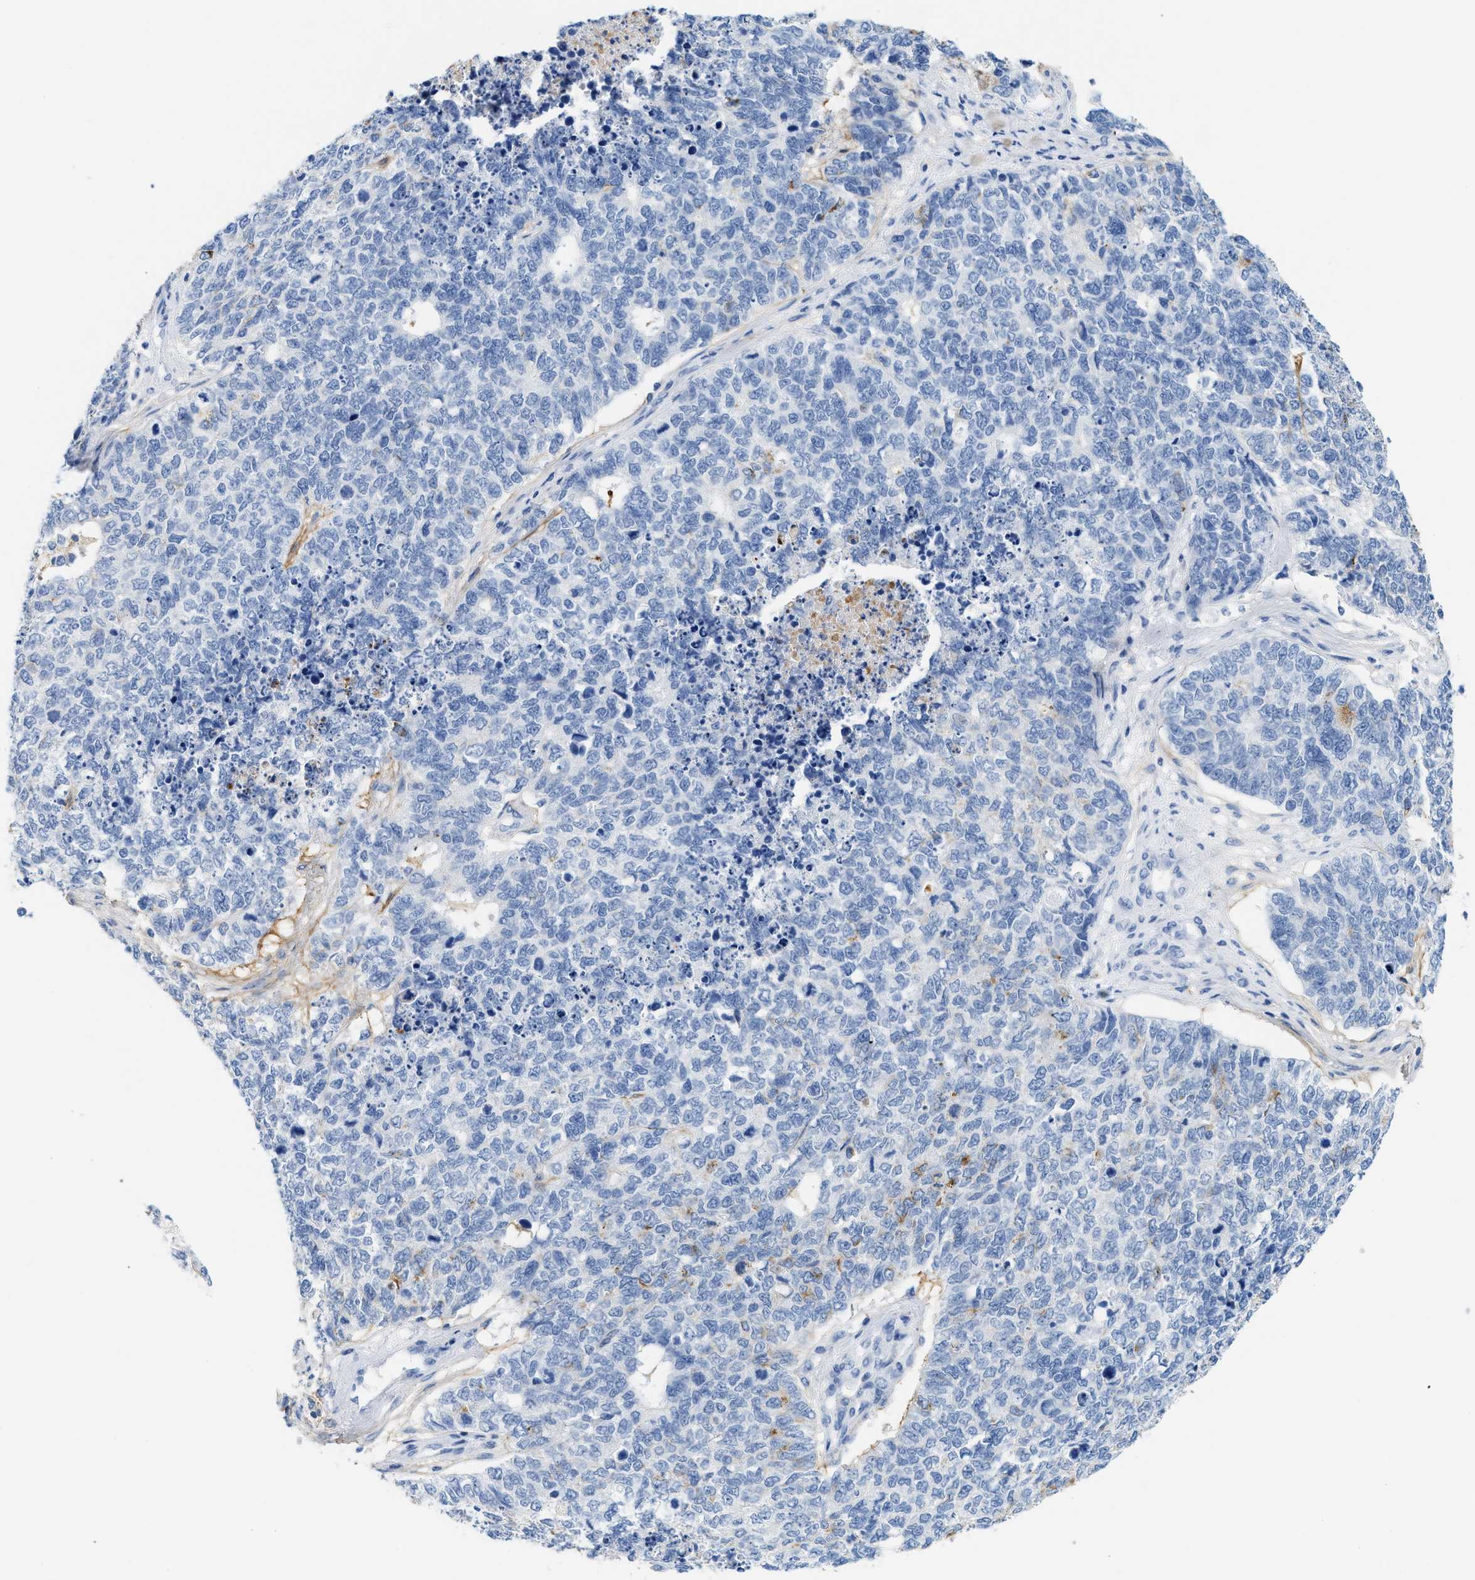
{"staining": {"intensity": "negative", "quantity": "none", "location": "none"}, "tissue": "cervical cancer", "cell_type": "Tumor cells", "image_type": "cancer", "snomed": [{"axis": "morphology", "description": "Squamous cell carcinoma, NOS"}, {"axis": "topography", "description": "Cervix"}], "caption": "This histopathology image is of cervical cancer stained with immunohistochemistry (IHC) to label a protein in brown with the nuclei are counter-stained blue. There is no positivity in tumor cells.", "gene": "TNR", "patient": {"sex": "female", "age": 63}}